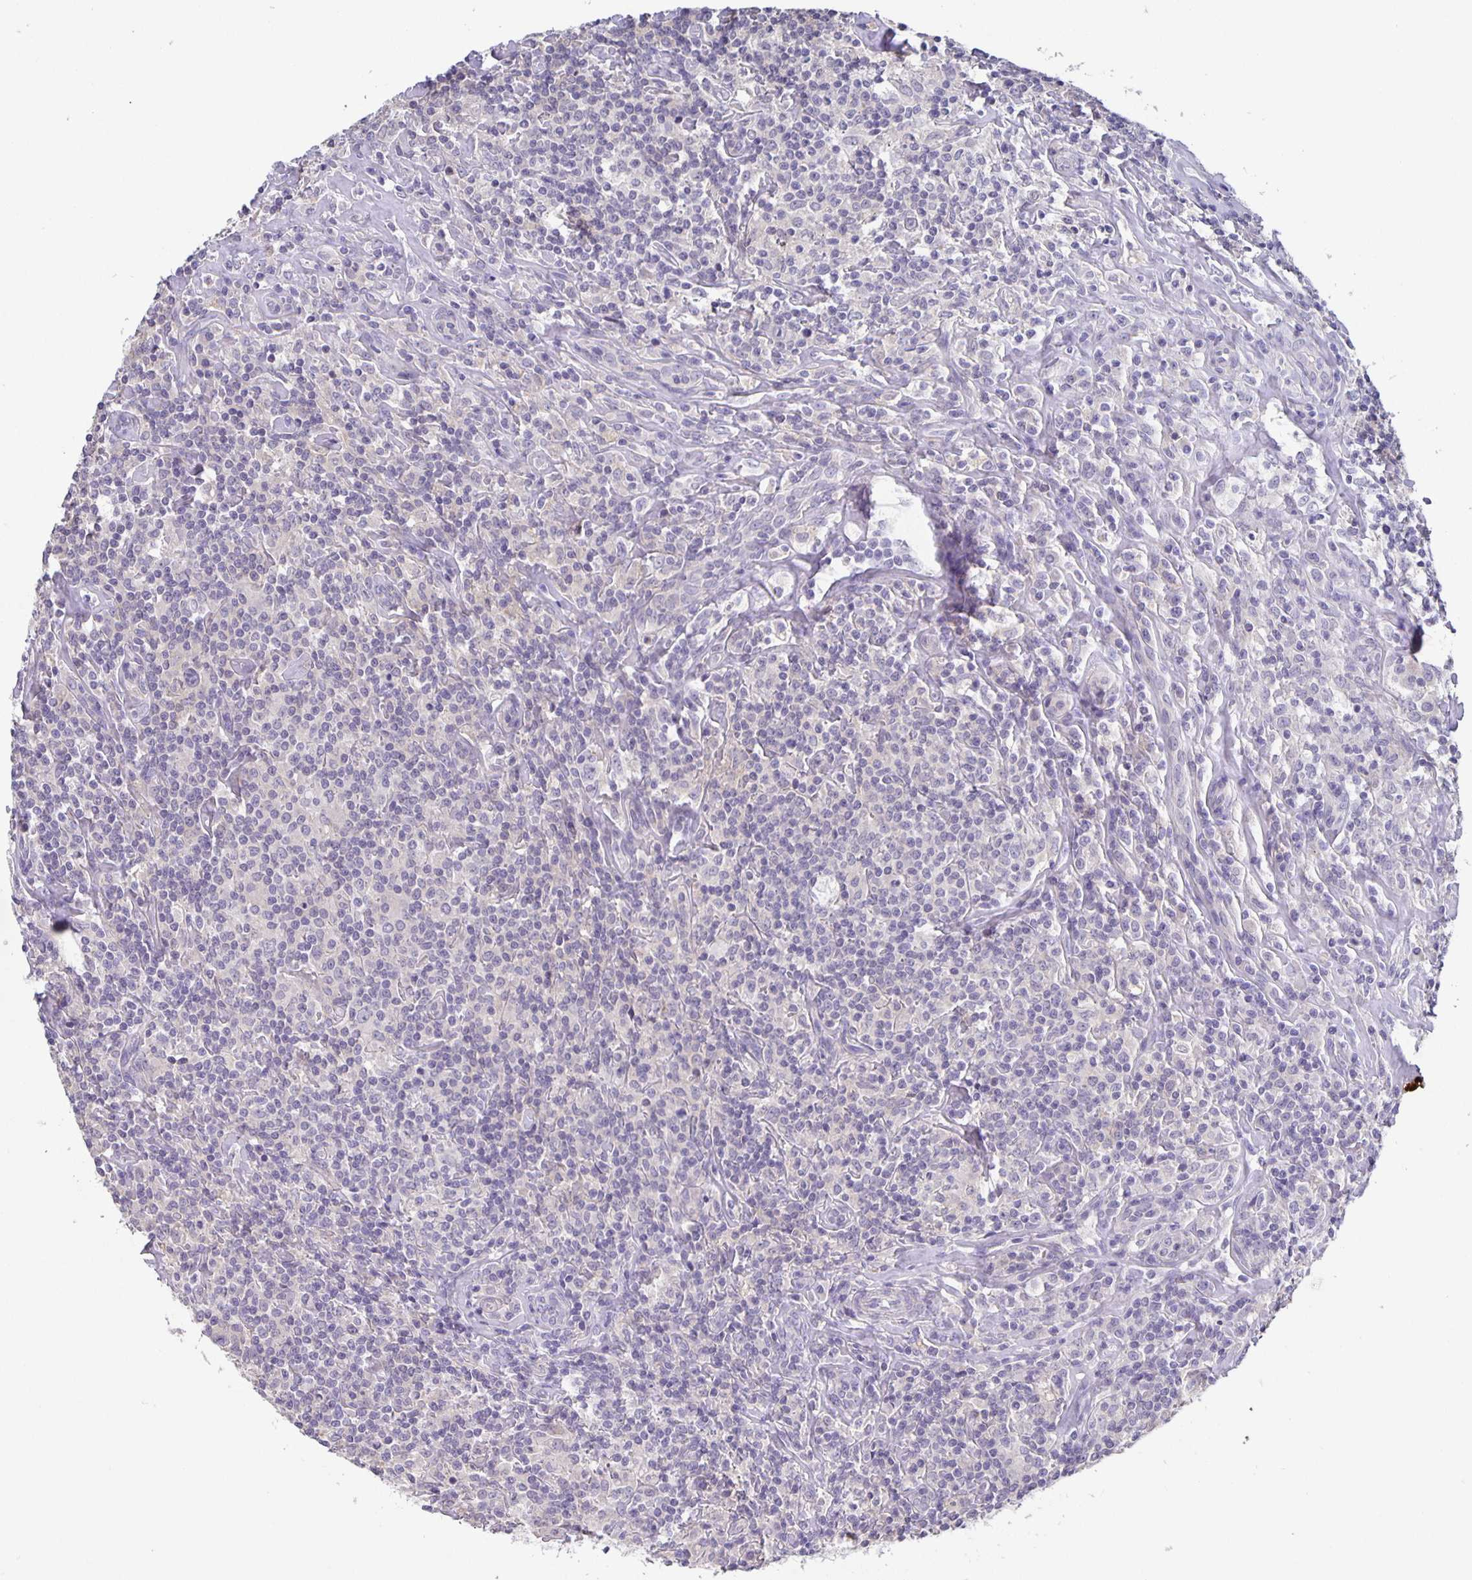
{"staining": {"intensity": "negative", "quantity": "none", "location": "none"}, "tissue": "lymphoma", "cell_type": "Tumor cells", "image_type": "cancer", "snomed": [{"axis": "morphology", "description": "Hodgkin's disease, NOS"}, {"axis": "morphology", "description": "Hodgkin's lymphoma, nodular sclerosis"}, {"axis": "topography", "description": "Lymph node"}], "caption": "DAB (3,3'-diaminobenzidine) immunohistochemical staining of lymphoma displays no significant positivity in tumor cells. (DAB IHC with hematoxylin counter stain).", "gene": "GDF15", "patient": {"sex": "female", "age": 10}}